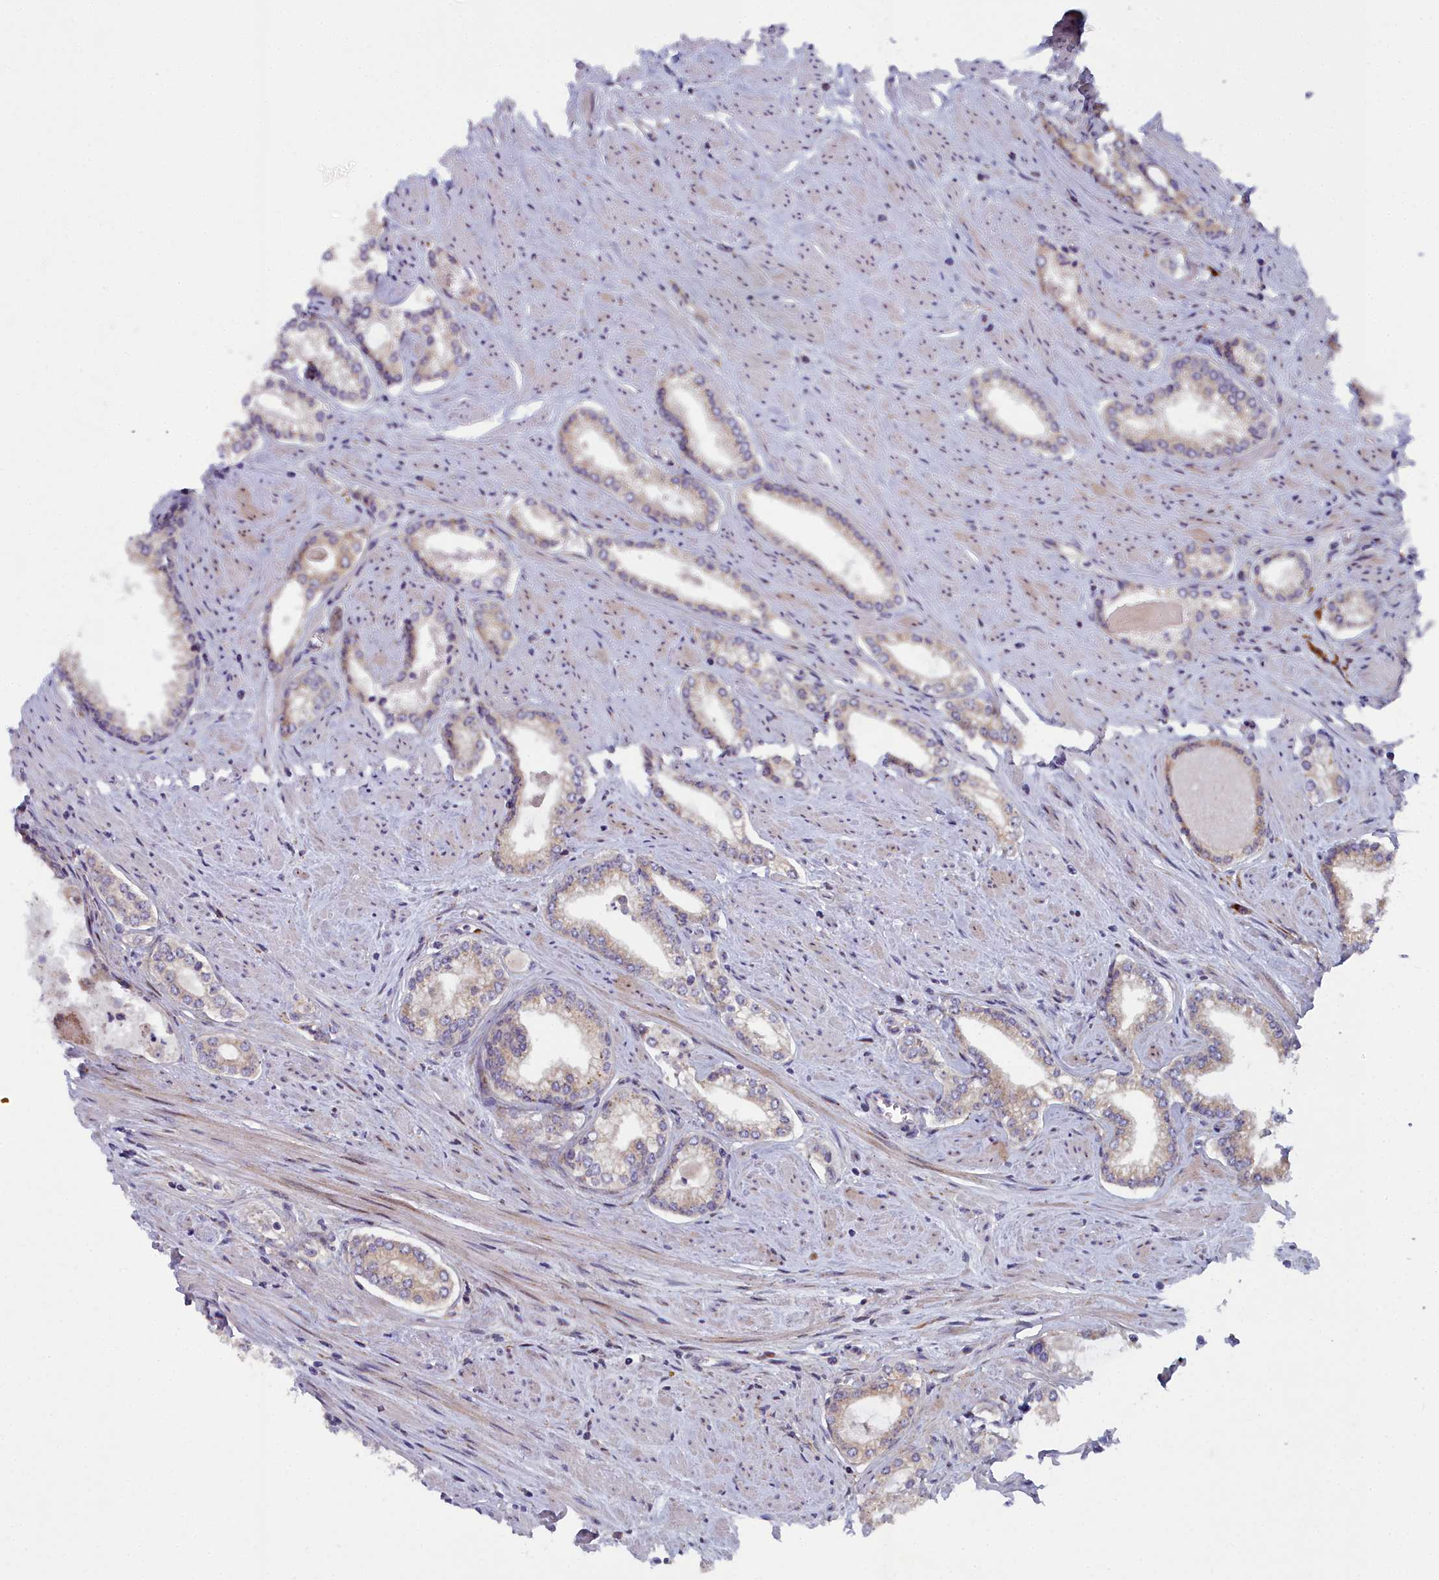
{"staining": {"intensity": "weak", "quantity": "<25%", "location": "cytoplasmic/membranous"}, "tissue": "prostate cancer", "cell_type": "Tumor cells", "image_type": "cancer", "snomed": [{"axis": "morphology", "description": "Adenocarcinoma, Low grade"}, {"axis": "topography", "description": "Prostate and seminal vesicle, NOS"}], "caption": "Immunohistochemistry (IHC) of human adenocarcinoma (low-grade) (prostate) reveals no expression in tumor cells.", "gene": "B9D2", "patient": {"sex": "male", "age": 60}}